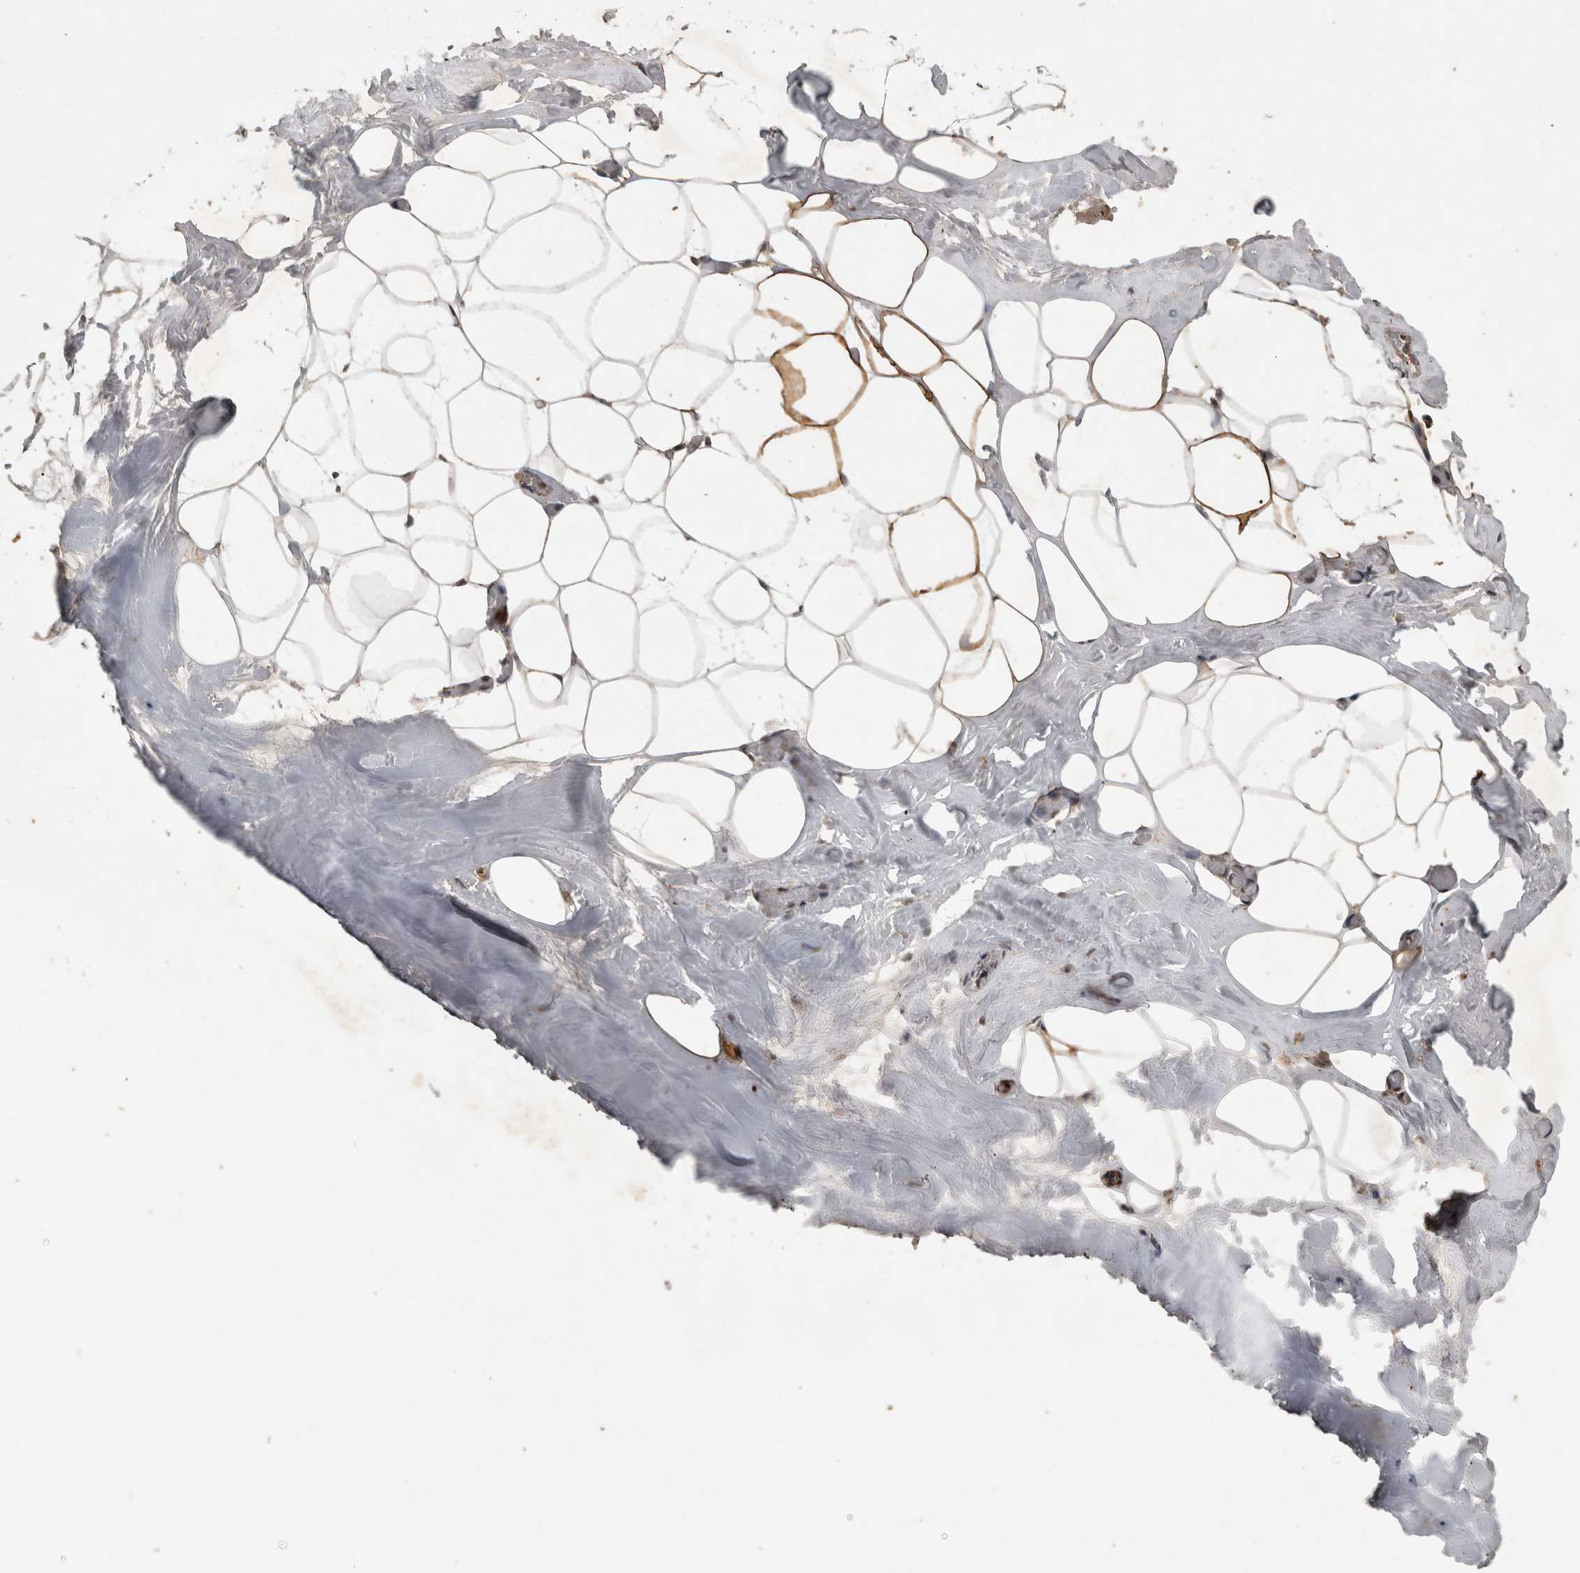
{"staining": {"intensity": "moderate", "quantity": "25%-75%", "location": "cytoplasmic/membranous"}, "tissue": "adipose tissue", "cell_type": "Adipocytes", "image_type": "normal", "snomed": [{"axis": "morphology", "description": "Normal tissue, NOS"}, {"axis": "morphology", "description": "Fibrosis, NOS"}, {"axis": "topography", "description": "Breast"}, {"axis": "topography", "description": "Adipose tissue"}], "caption": "IHC micrograph of normal adipose tissue: human adipose tissue stained using IHC demonstrates medium levels of moderate protein expression localized specifically in the cytoplasmic/membranous of adipocytes, appearing as a cytoplasmic/membranous brown color.", "gene": "HRK", "patient": {"sex": "female", "age": 39}}